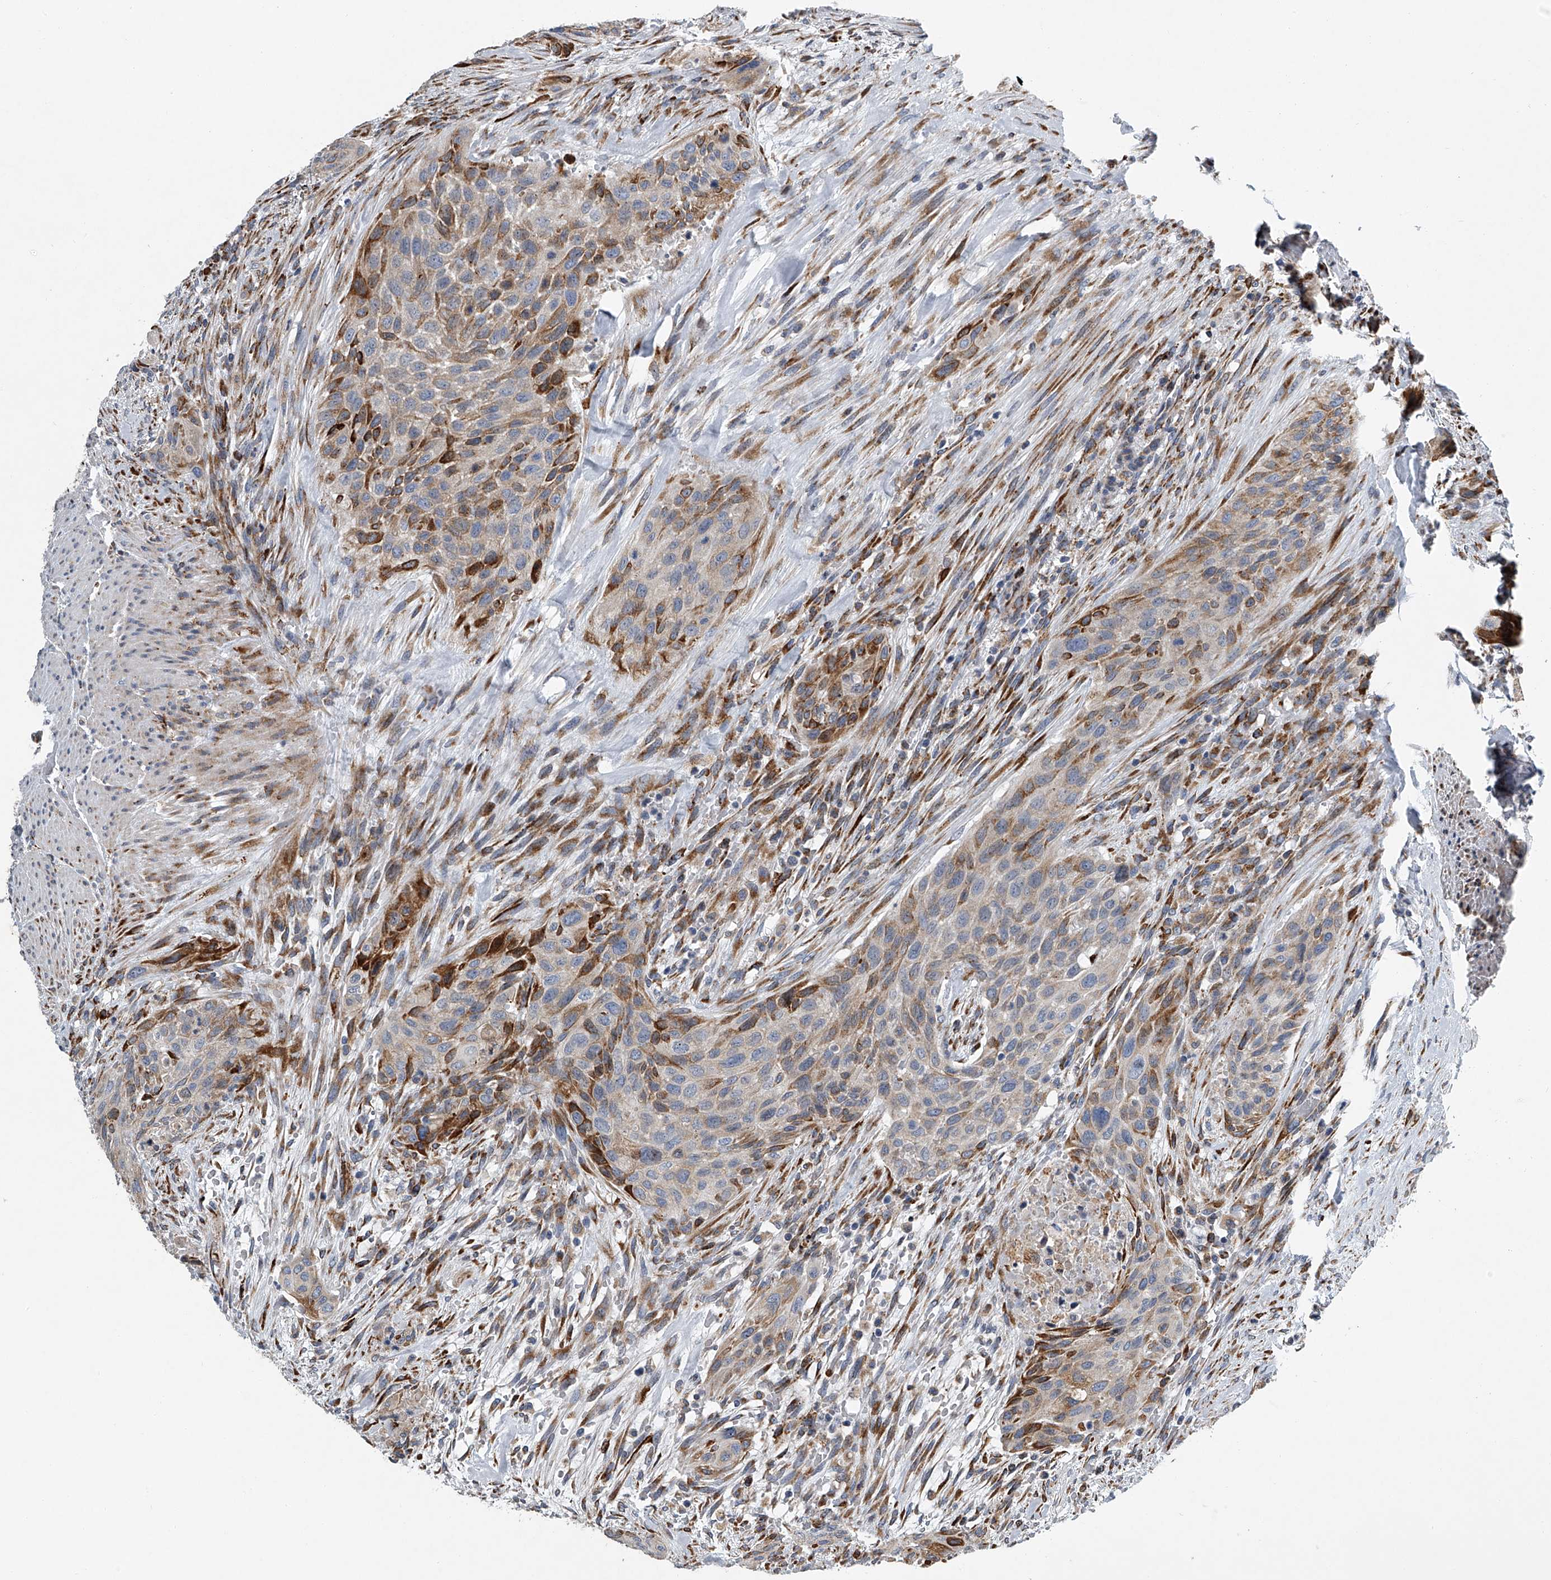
{"staining": {"intensity": "moderate", "quantity": "25%-75%", "location": "cytoplasmic/membranous"}, "tissue": "urothelial cancer", "cell_type": "Tumor cells", "image_type": "cancer", "snomed": [{"axis": "morphology", "description": "Urothelial carcinoma, High grade"}, {"axis": "topography", "description": "Urinary bladder"}], "caption": "Urothelial carcinoma (high-grade) stained with immunohistochemistry reveals moderate cytoplasmic/membranous staining in about 25%-75% of tumor cells.", "gene": "TMEM63C", "patient": {"sex": "male", "age": 35}}